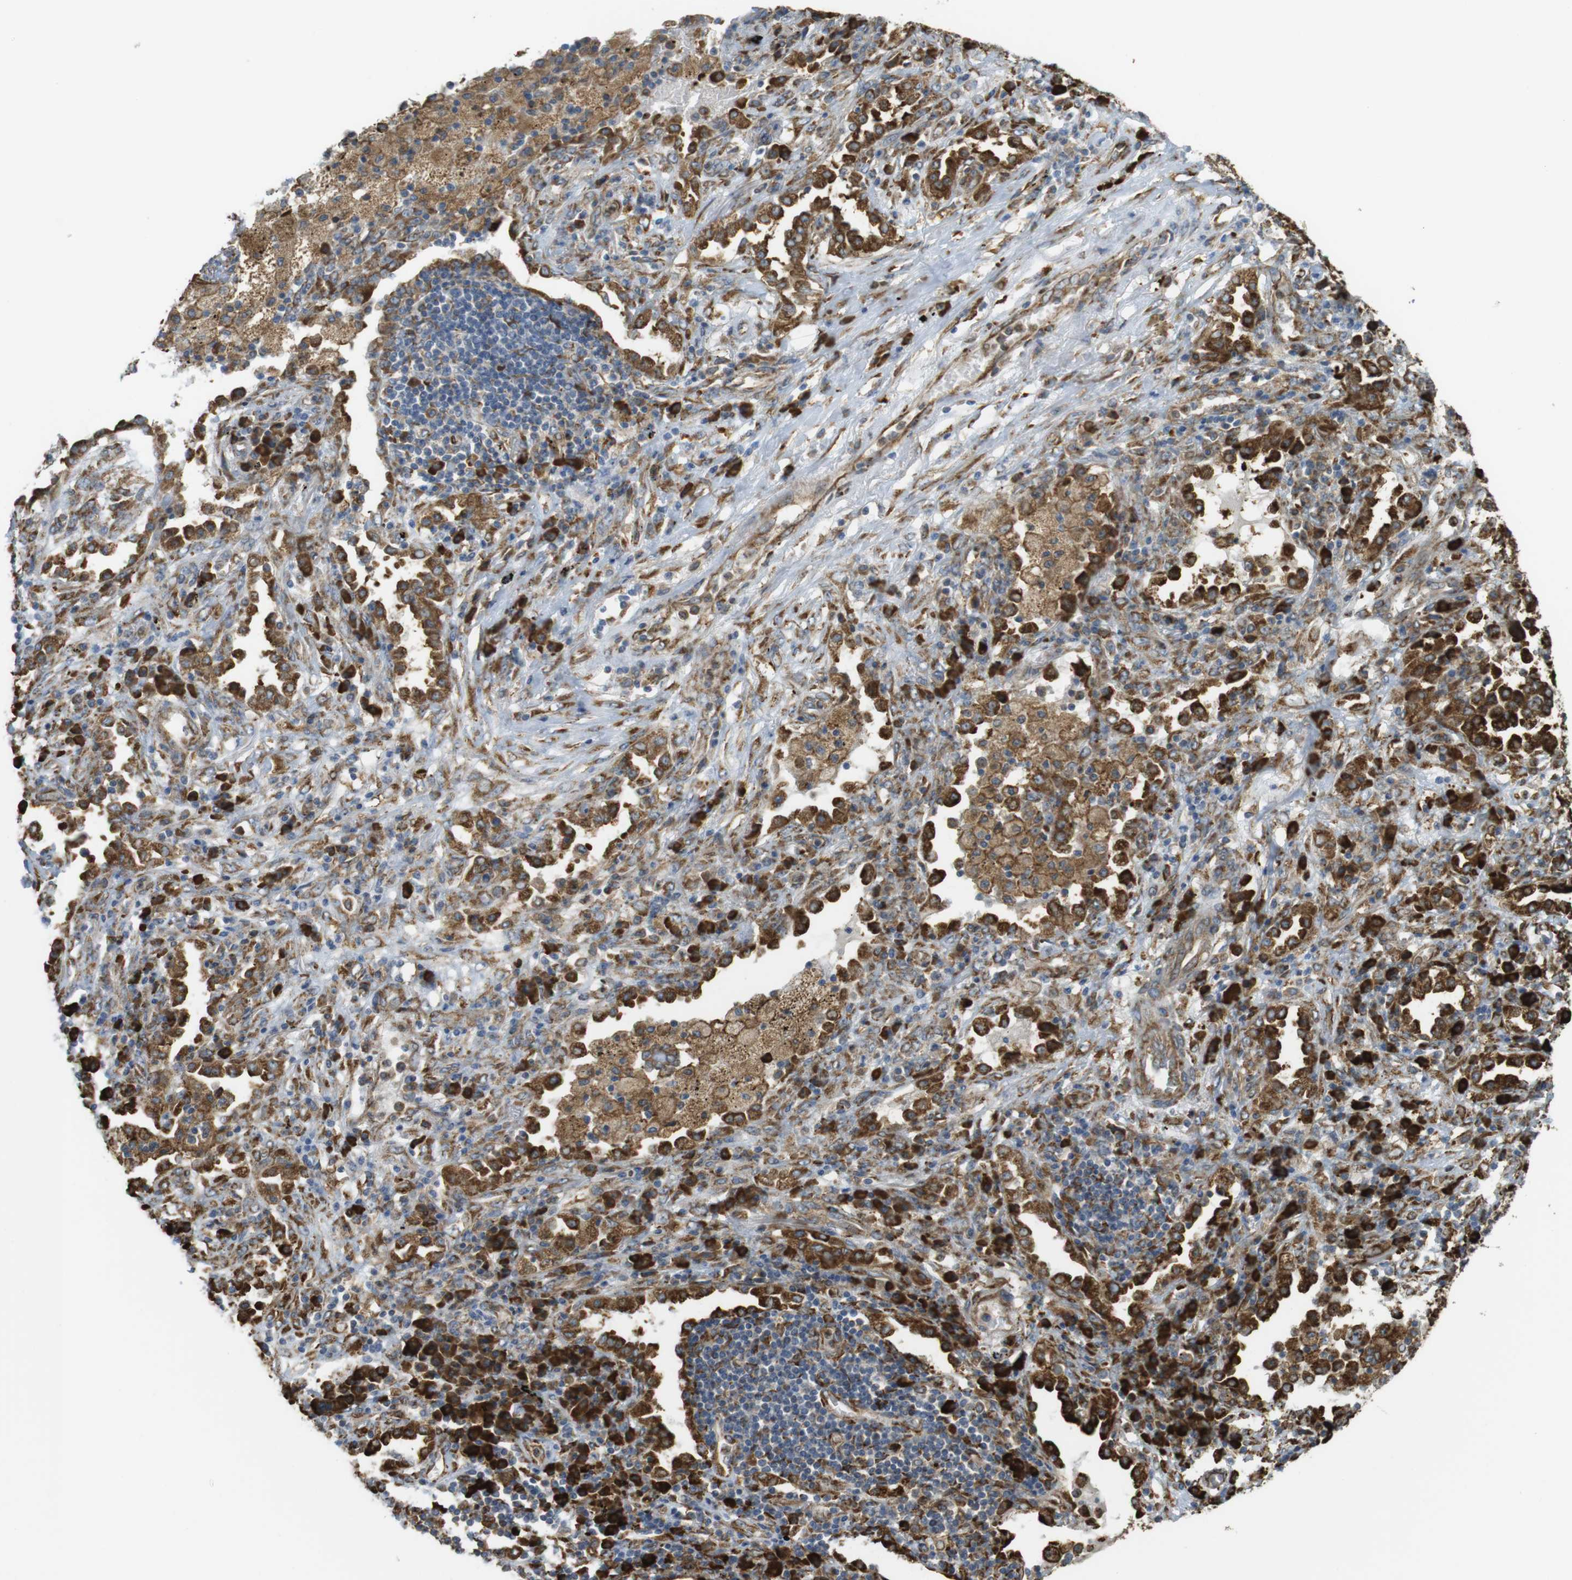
{"staining": {"intensity": "strong", "quantity": ">75%", "location": "cytoplasmic/membranous"}, "tissue": "lung cancer", "cell_type": "Tumor cells", "image_type": "cancer", "snomed": [{"axis": "morphology", "description": "Squamous cell carcinoma, NOS"}, {"axis": "topography", "description": "Lung"}], "caption": "Human lung cancer (squamous cell carcinoma) stained for a protein (brown) exhibits strong cytoplasmic/membranous positive positivity in about >75% of tumor cells.", "gene": "MBOAT2", "patient": {"sex": "female", "age": 63}}